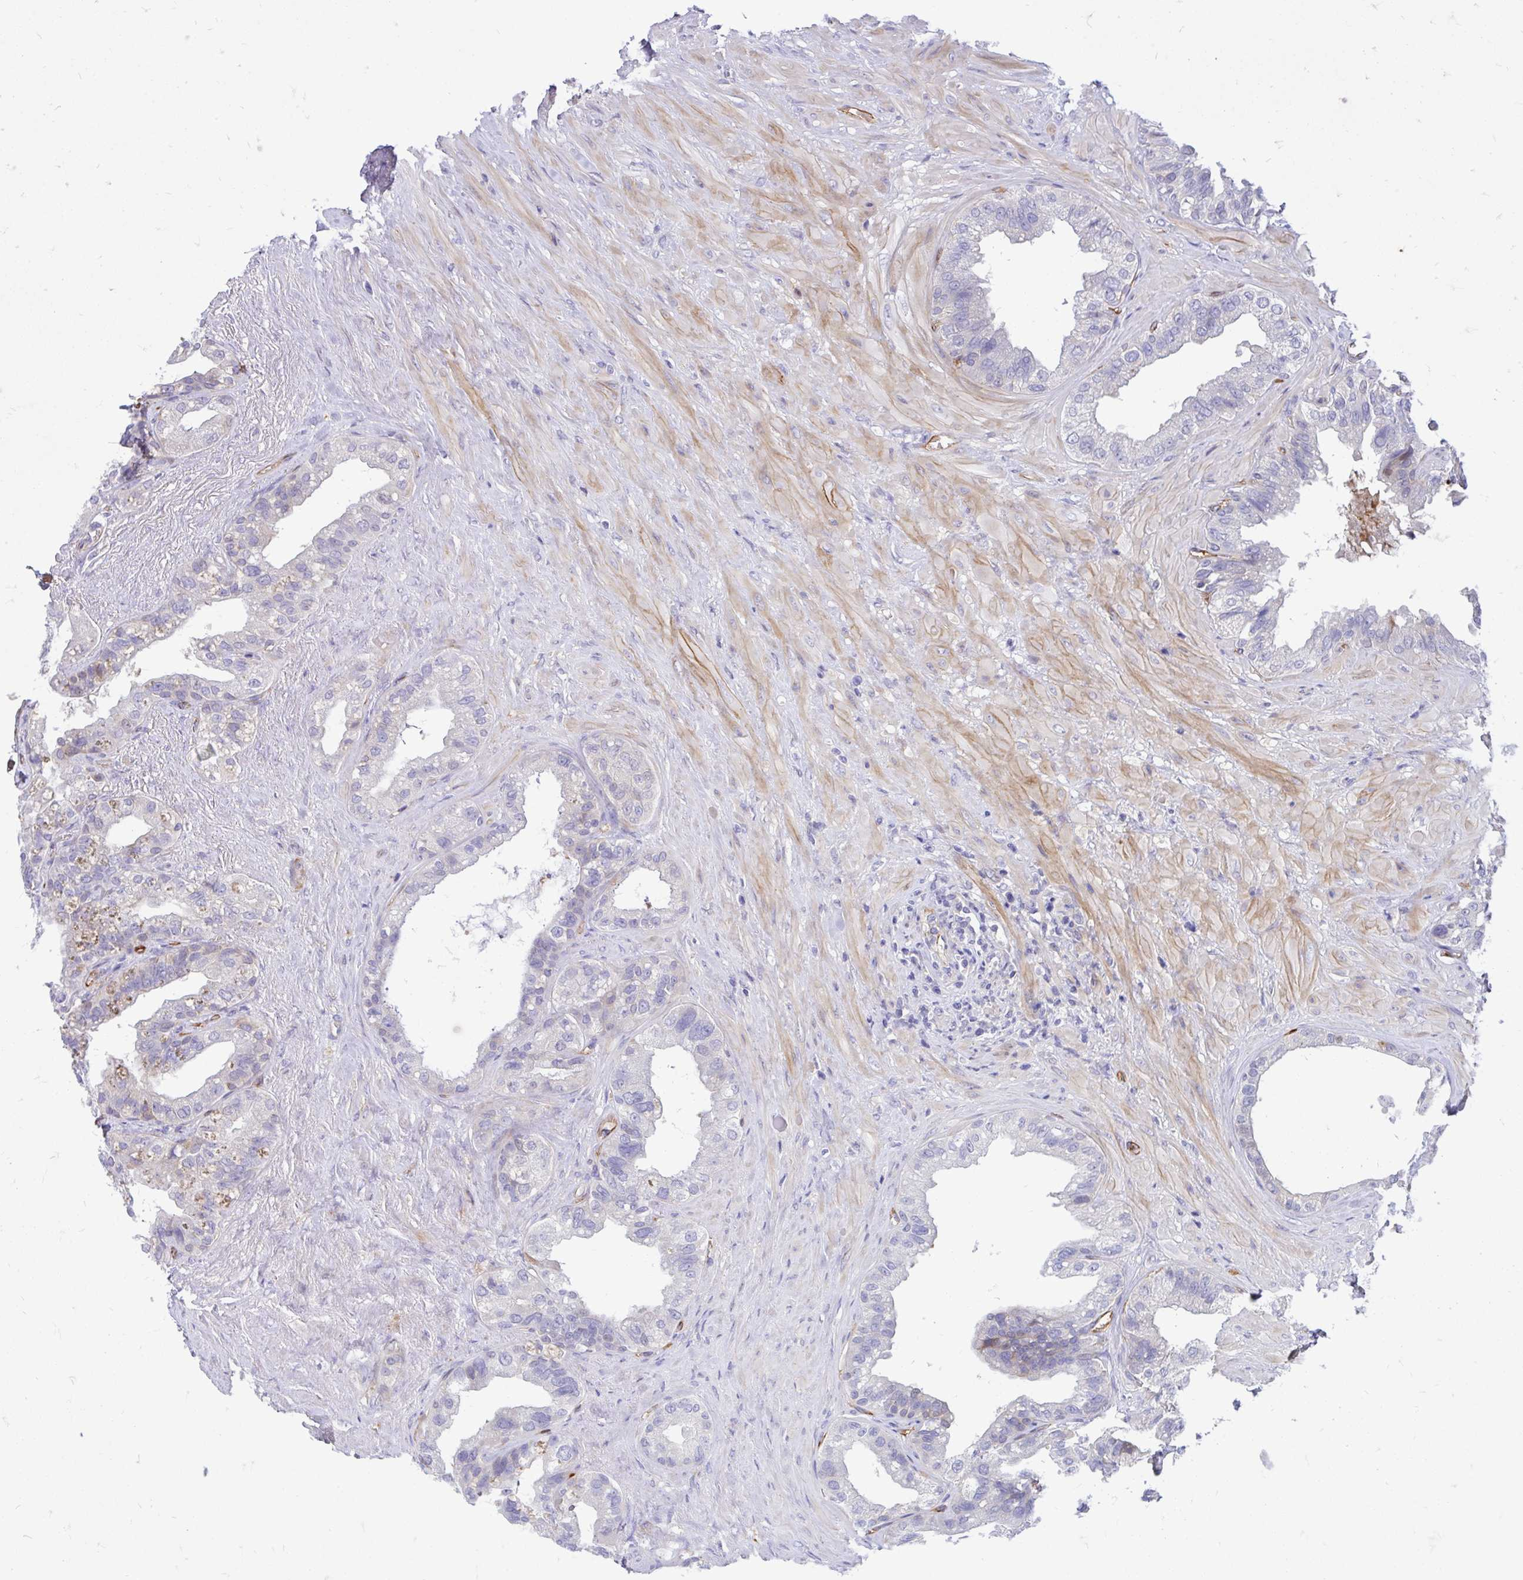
{"staining": {"intensity": "weak", "quantity": "<25%", "location": "cytoplasmic/membranous"}, "tissue": "seminal vesicle", "cell_type": "Glandular cells", "image_type": "normal", "snomed": [{"axis": "morphology", "description": "Normal tissue, NOS"}, {"axis": "topography", "description": "Seminal veicle"}, {"axis": "topography", "description": "Peripheral nerve tissue"}], "caption": "Immunohistochemistry image of benign seminal vesicle: human seminal vesicle stained with DAB (3,3'-diaminobenzidine) shows no significant protein expression in glandular cells.", "gene": "ESPNL", "patient": {"sex": "male", "age": 76}}